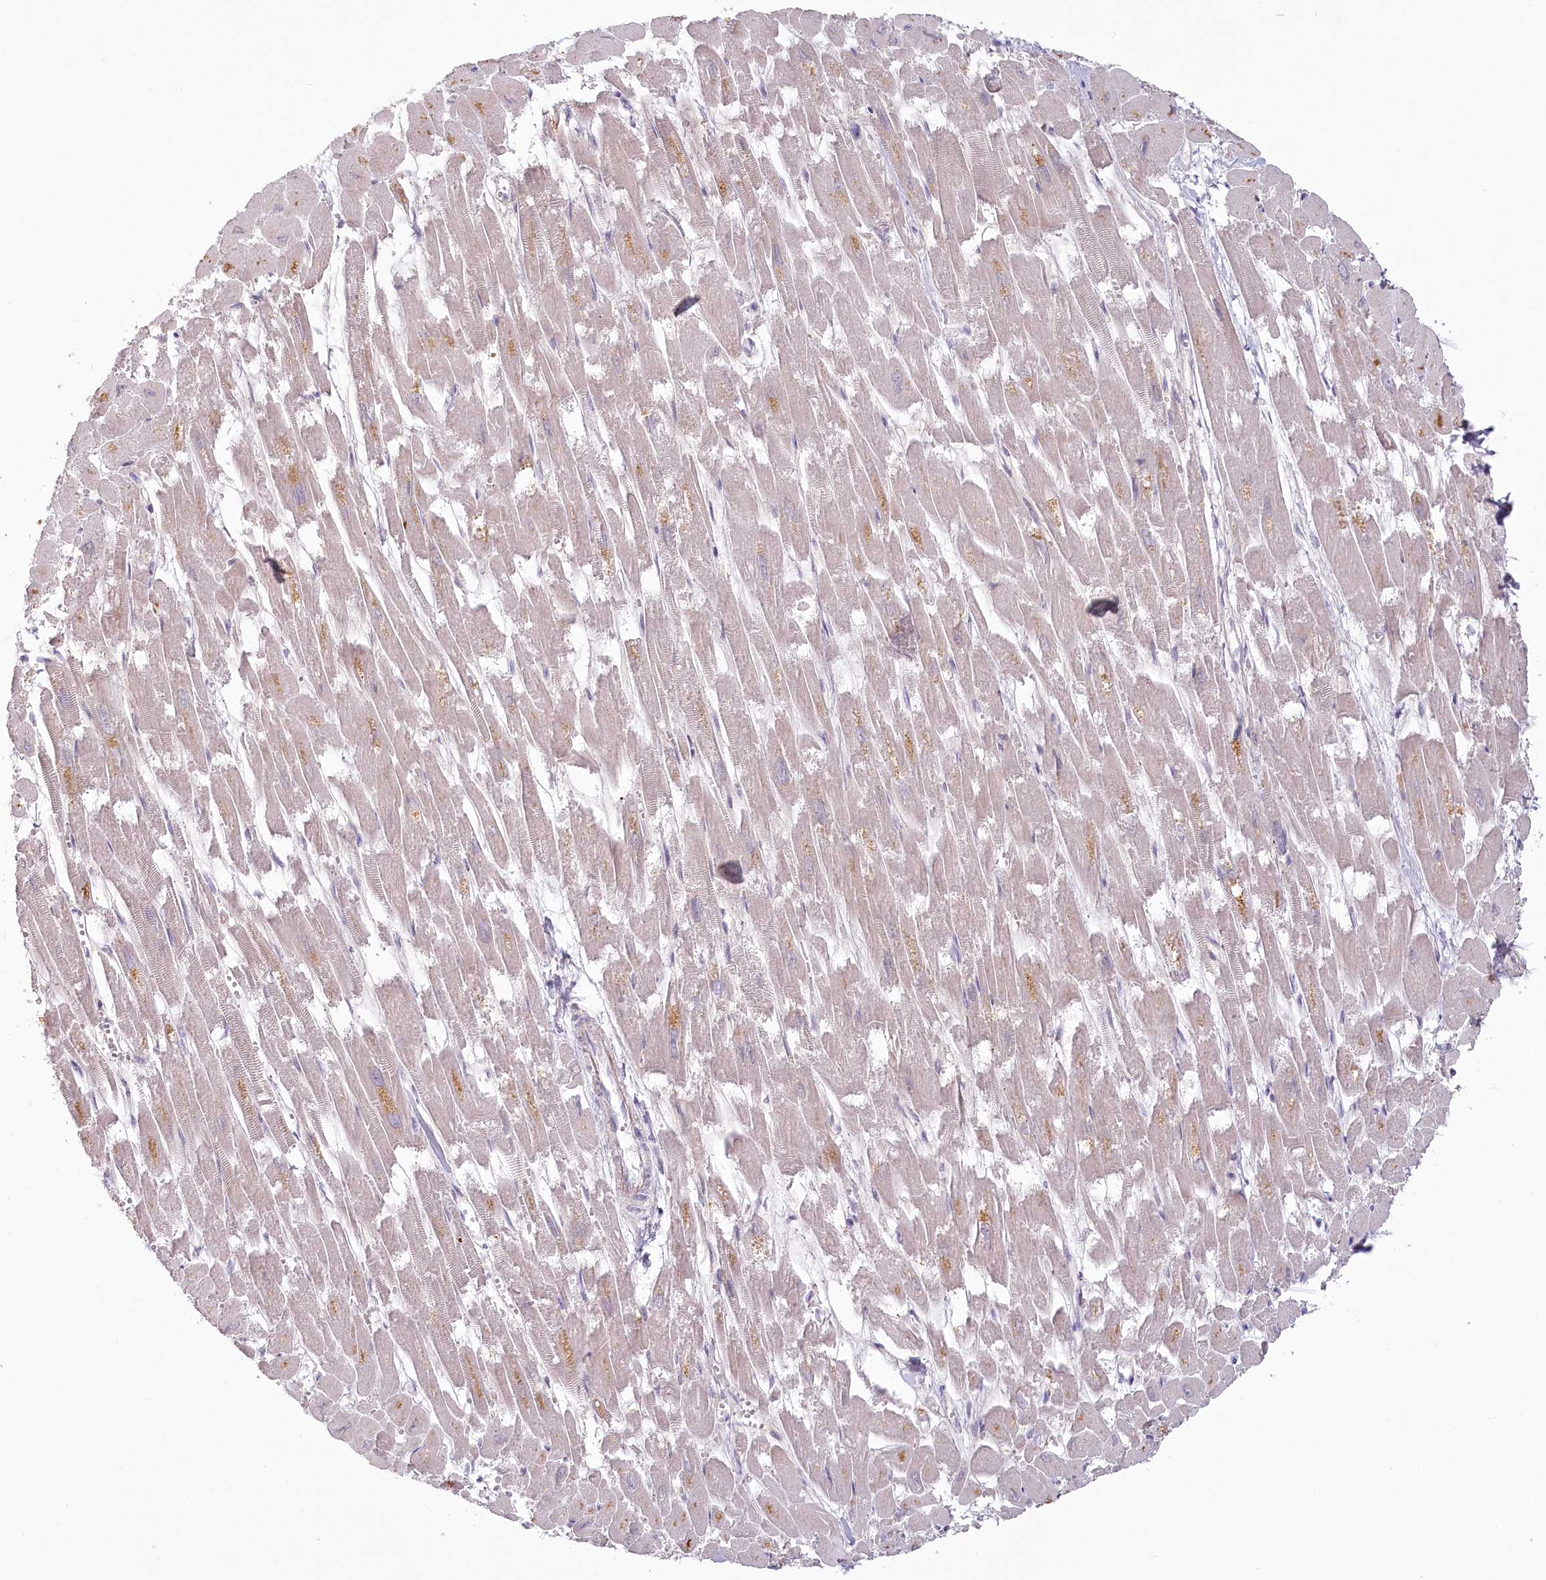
{"staining": {"intensity": "weak", "quantity": "<25%", "location": "cytoplasmic/membranous,nuclear"}, "tissue": "heart muscle", "cell_type": "Cardiomyocytes", "image_type": "normal", "snomed": [{"axis": "morphology", "description": "Normal tissue, NOS"}, {"axis": "topography", "description": "Heart"}], "caption": "This is an immunohistochemistry micrograph of normal human heart muscle. There is no staining in cardiomyocytes.", "gene": "USP11", "patient": {"sex": "male", "age": 54}}